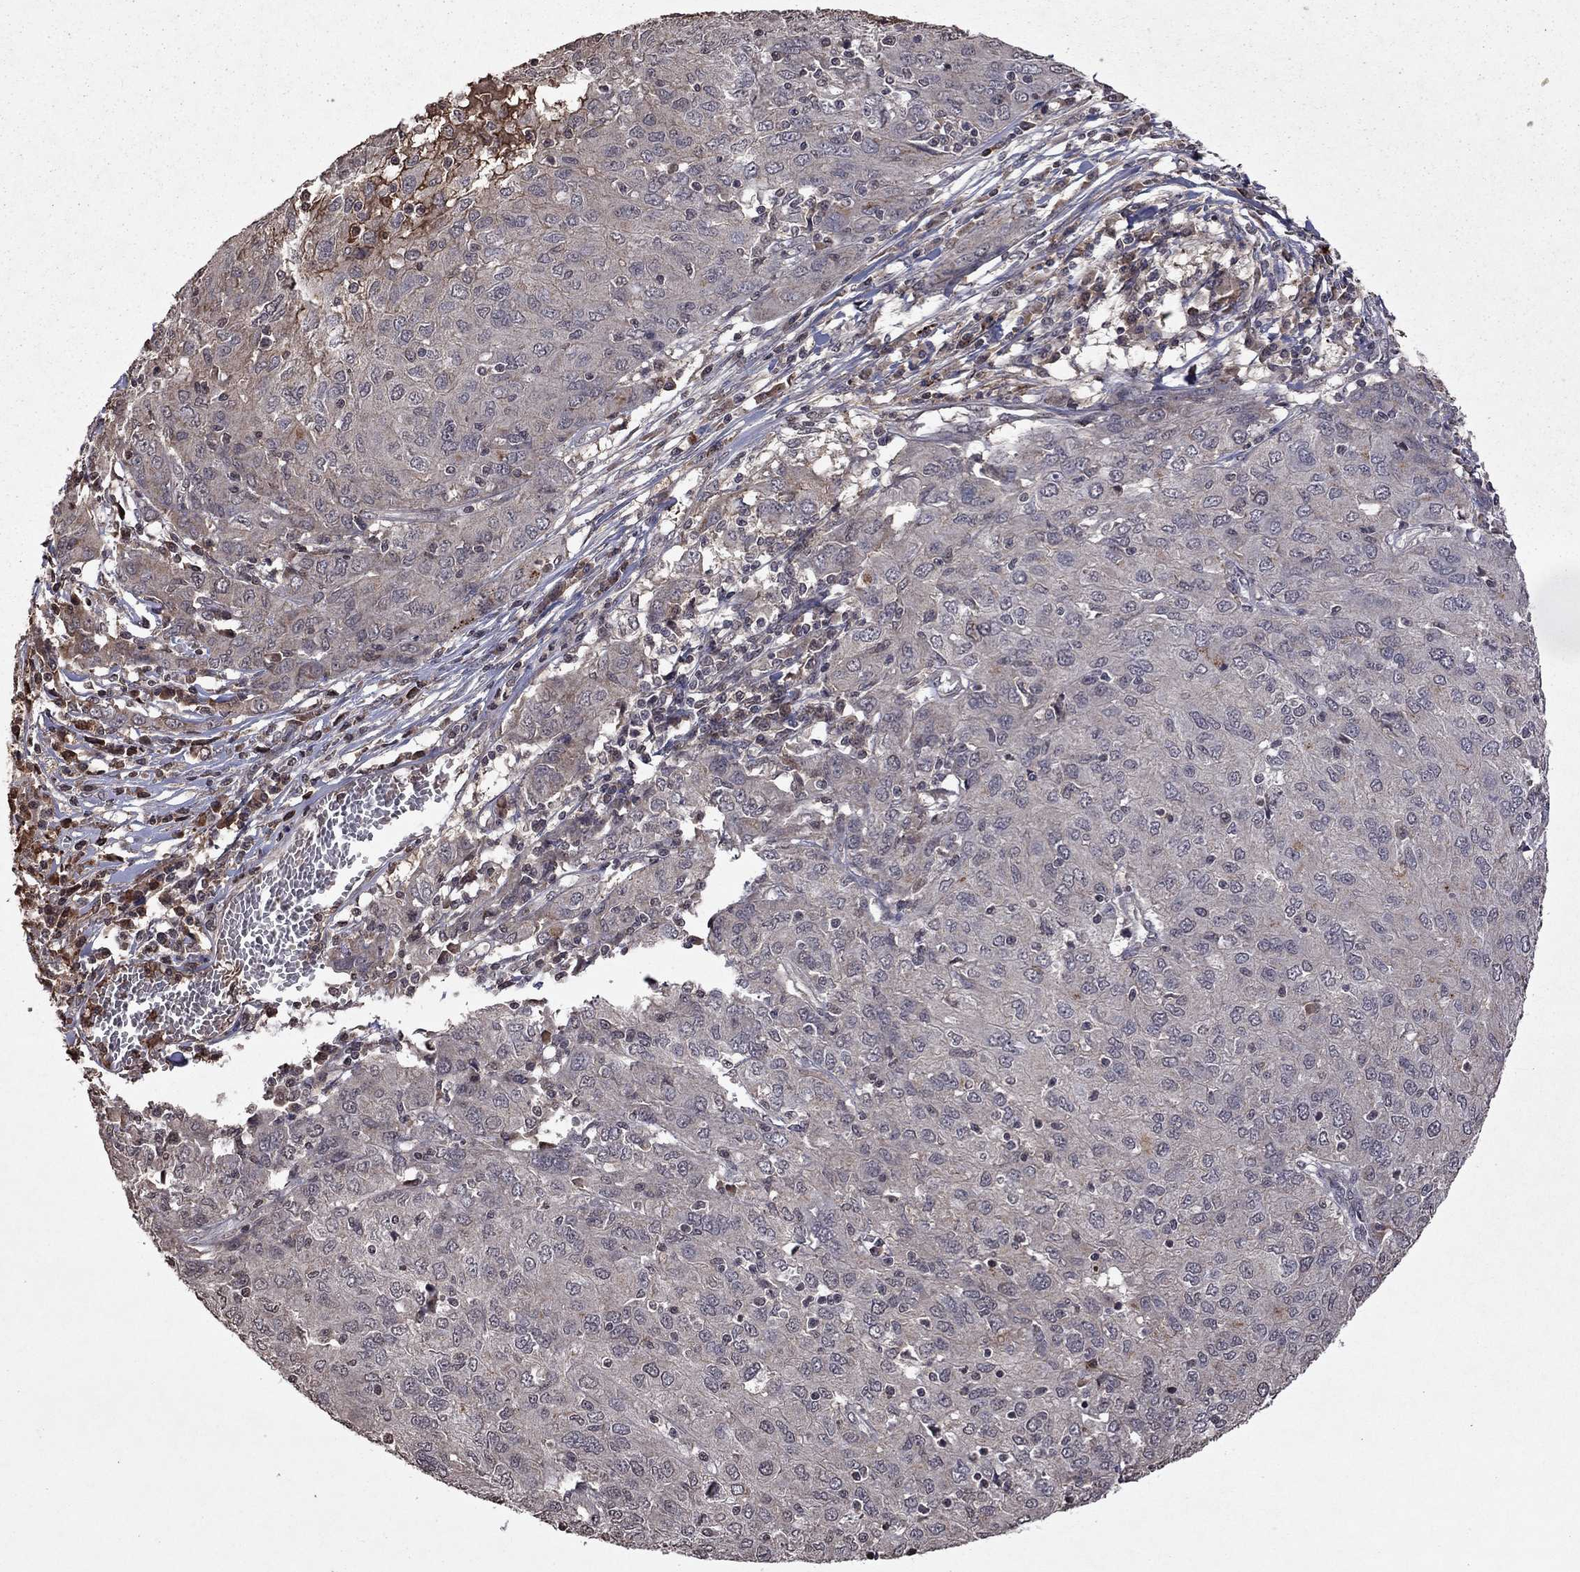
{"staining": {"intensity": "negative", "quantity": "none", "location": "none"}, "tissue": "ovarian cancer", "cell_type": "Tumor cells", "image_type": "cancer", "snomed": [{"axis": "morphology", "description": "Carcinoma, endometroid"}, {"axis": "topography", "description": "Ovary"}], "caption": "Immunohistochemical staining of human ovarian endometroid carcinoma reveals no significant expression in tumor cells.", "gene": "NLGN1", "patient": {"sex": "female", "age": 50}}